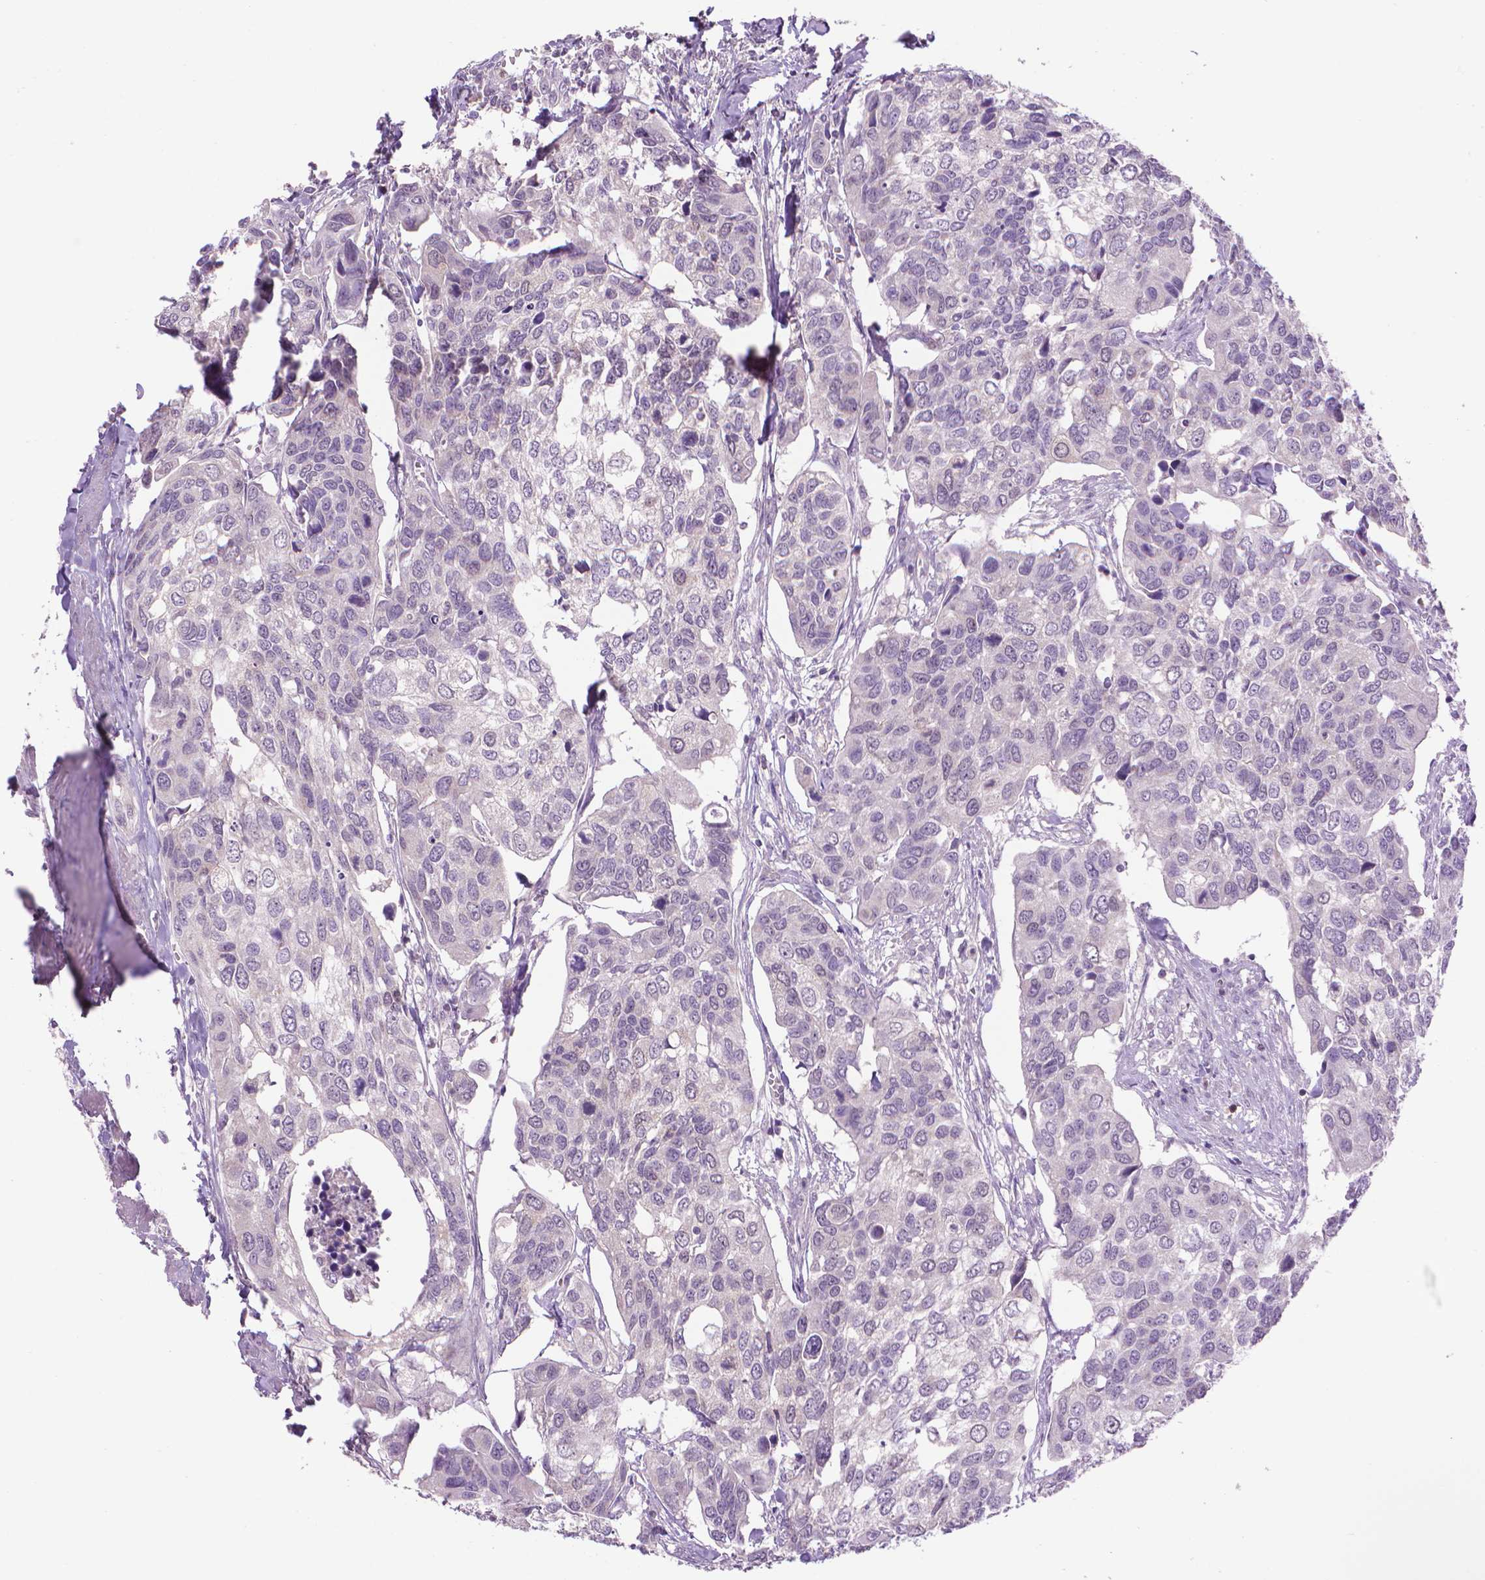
{"staining": {"intensity": "negative", "quantity": "none", "location": "none"}, "tissue": "urothelial cancer", "cell_type": "Tumor cells", "image_type": "cancer", "snomed": [{"axis": "morphology", "description": "Urothelial carcinoma, High grade"}, {"axis": "topography", "description": "Urinary bladder"}], "caption": "High power microscopy histopathology image of an immunohistochemistry micrograph of urothelial carcinoma (high-grade), revealing no significant positivity in tumor cells.", "gene": "CDKN2D", "patient": {"sex": "male", "age": 60}}